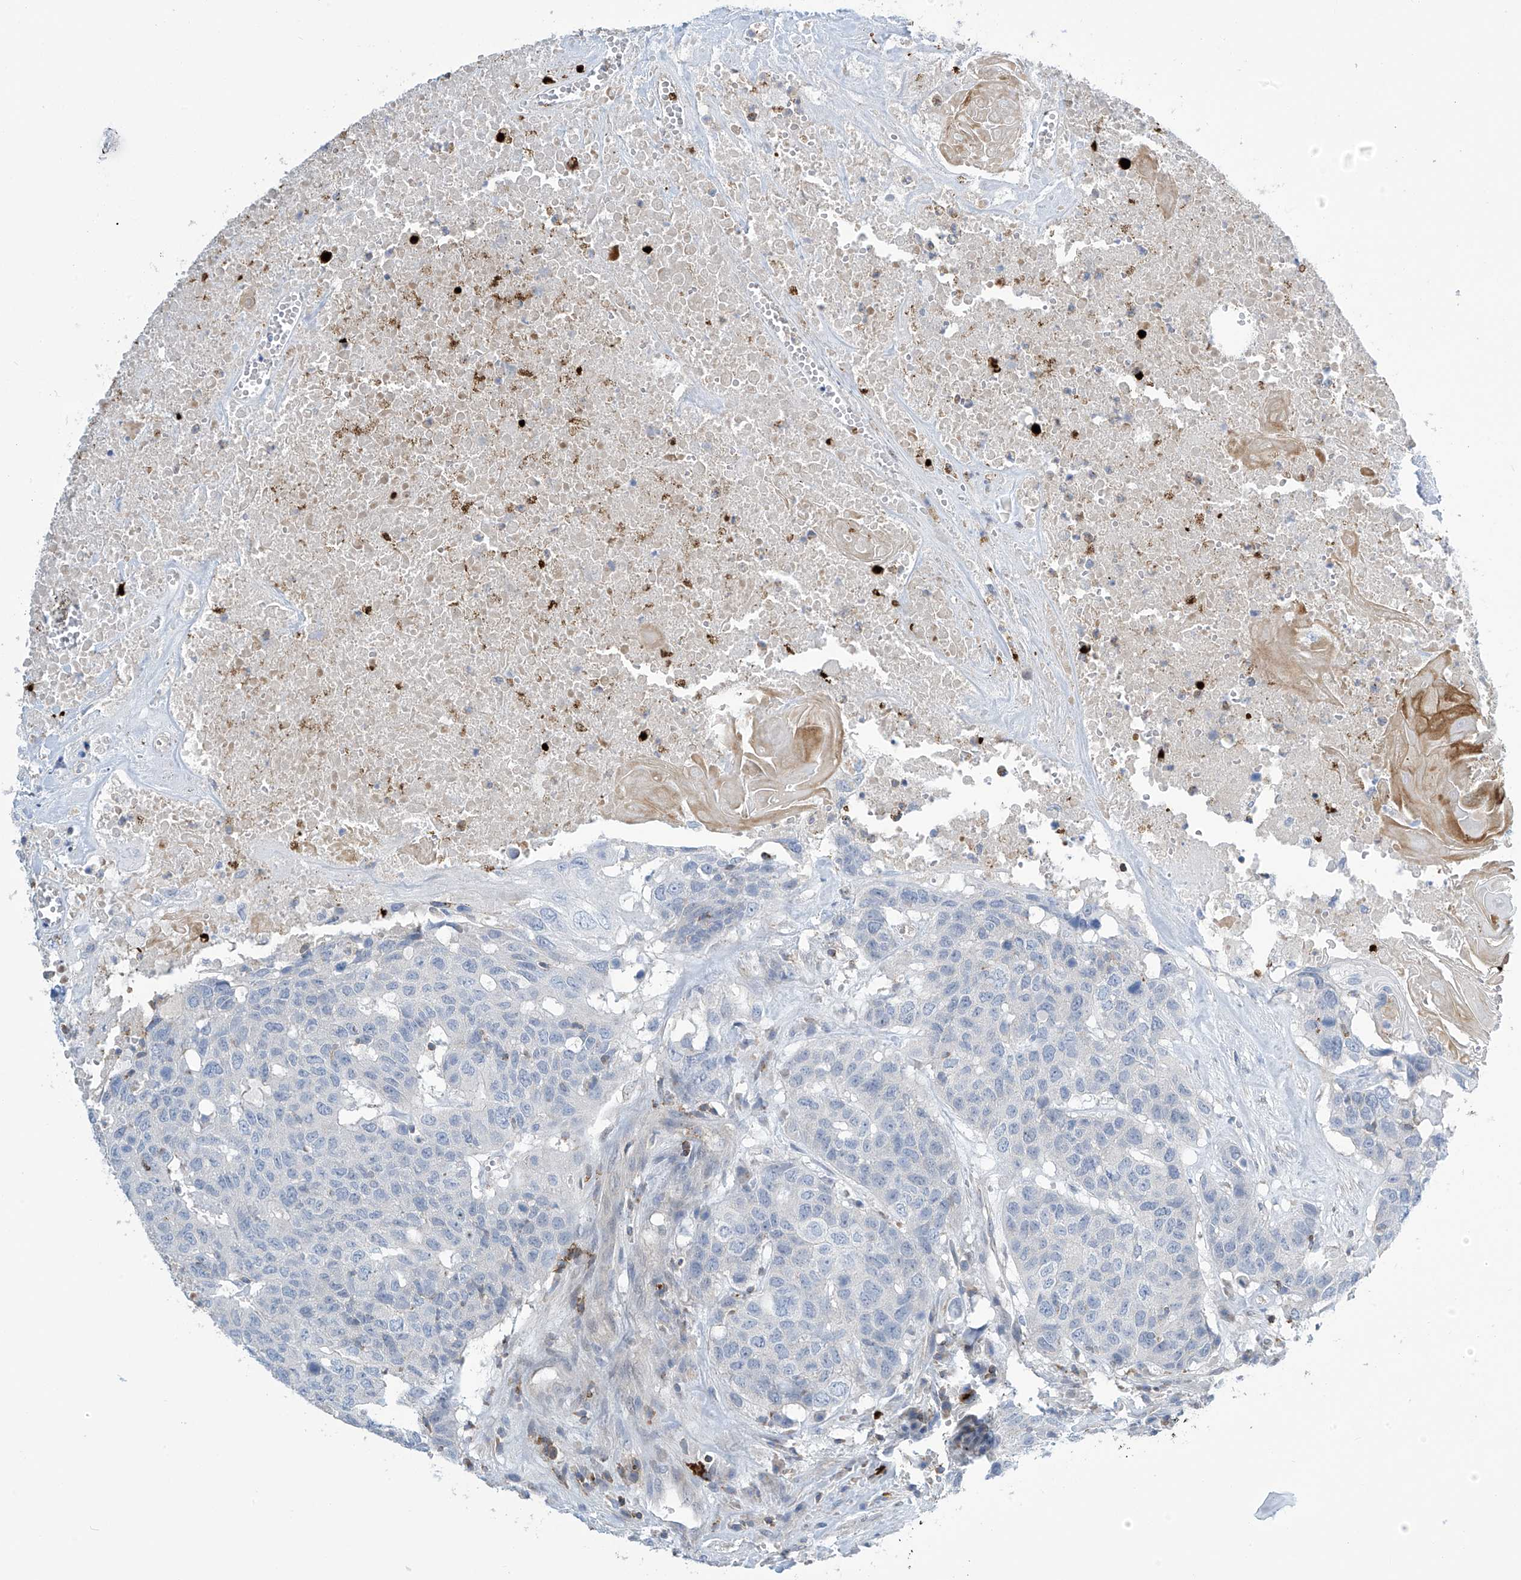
{"staining": {"intensity": "negative", "quantity": "none", "location": "none"}, "tissue": "head and neck cancer", "cell_type": "Tumor cells", "image_type": "cancer", "snomed": [{"axis": "morphology", "description": "Squamous cell carcinoma, NOS"}, {"axis": "topography", "description": "Head-Neck"}], "caption": "Tumor cells show no significant protein staining in head and neck cancer.", "gene": "IBA57", "patient": {"sex": "male", "age": 66}}